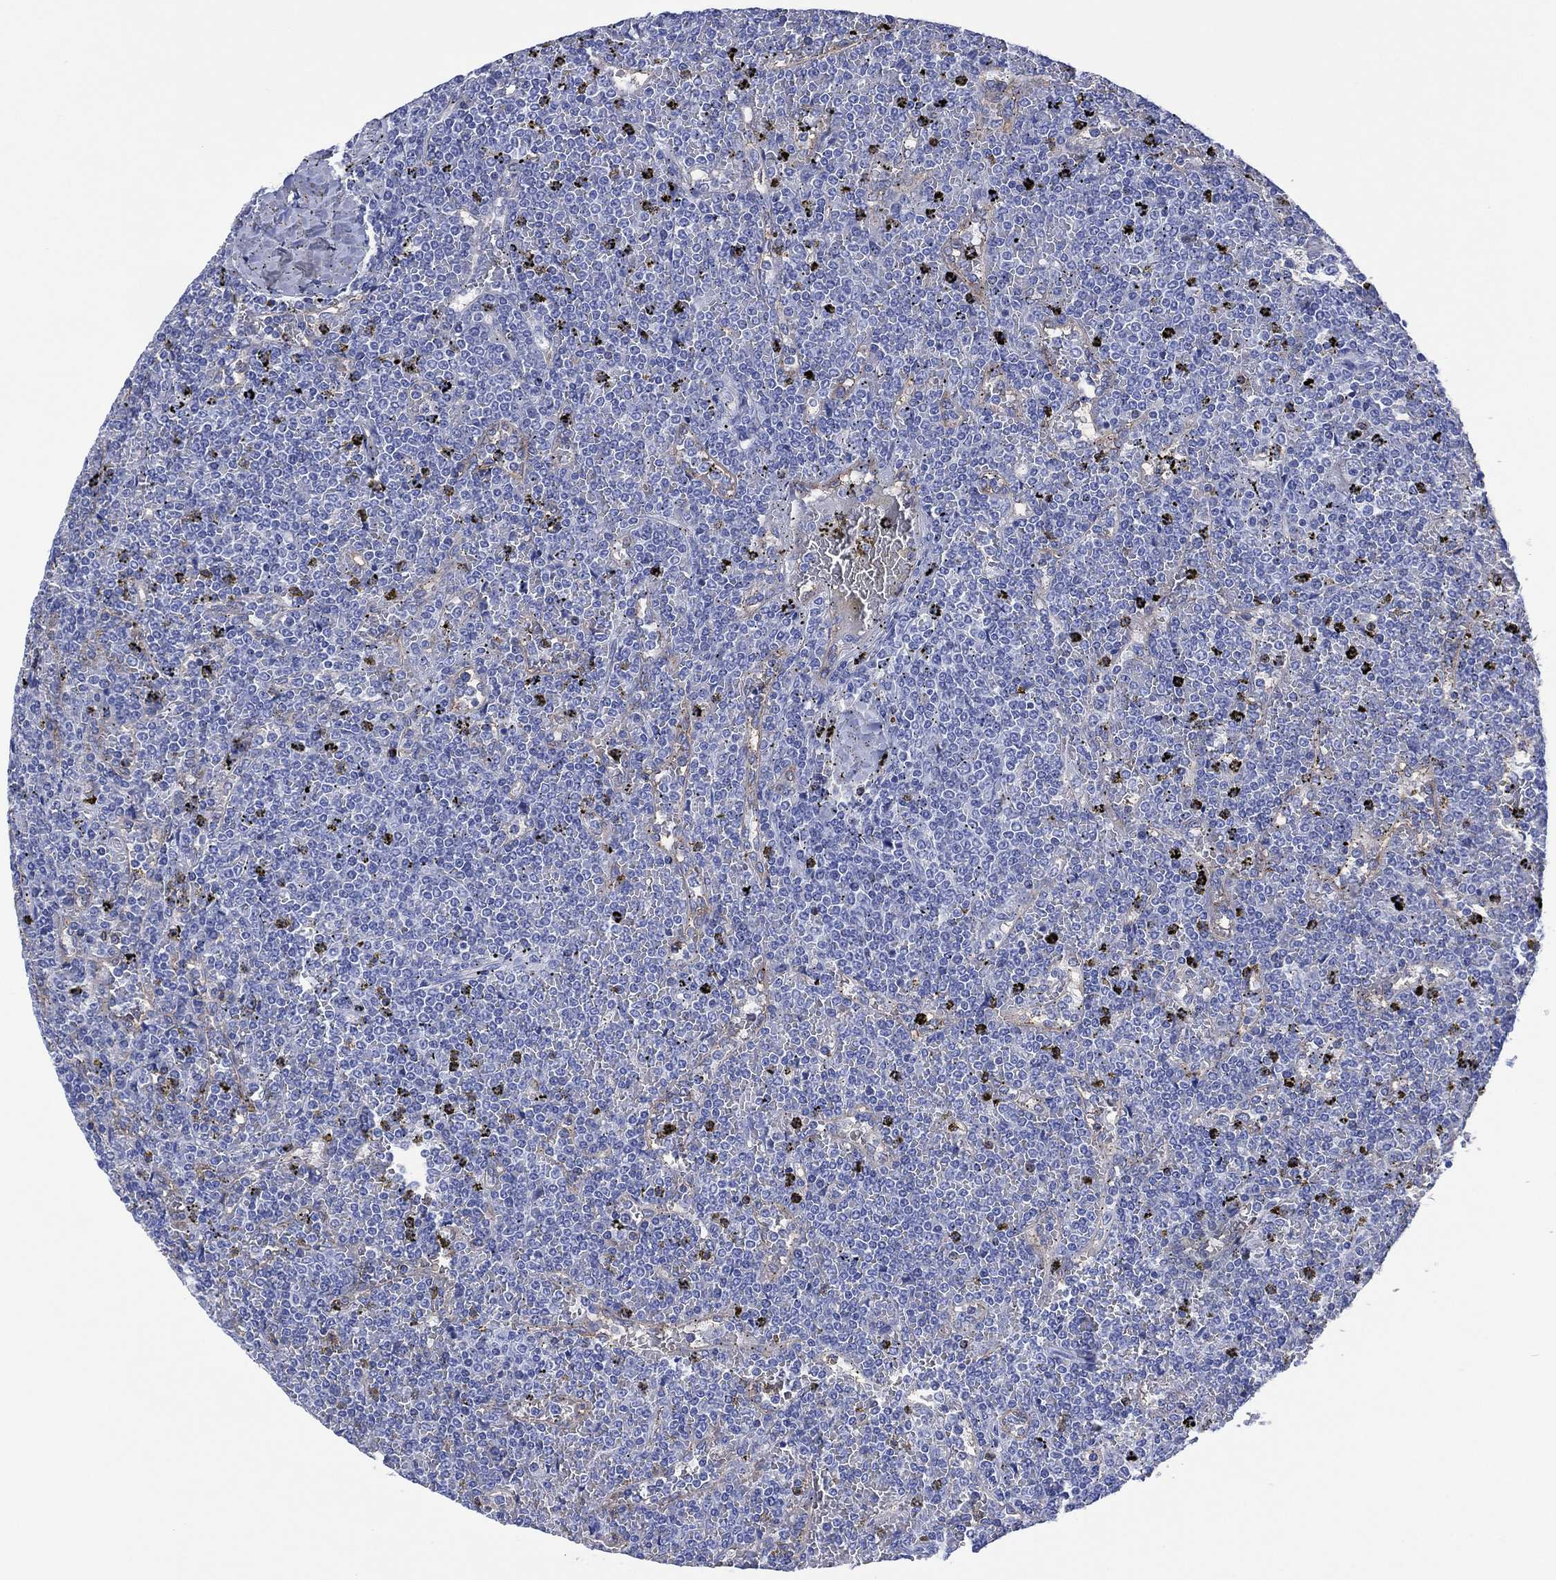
{"staining": {"intensity": "negative", "quantity": "none", "location": "none"}, "tissue": "lymphoma", "cell_type": "Tumor cells", "image_type": "cancer", "snomed": [{"axis": "morphology", "description": "Malignant lymphoma, non-Hodgkin's type, Low grade"}, {"axis": "topography", "description": "Spleen"}], "caption": "Immunohistochemistry of human lymphoma exhibits no positivity in tumor cells.", "gene": "DPP4", "patient": {"sex": "female", "age": 19}}